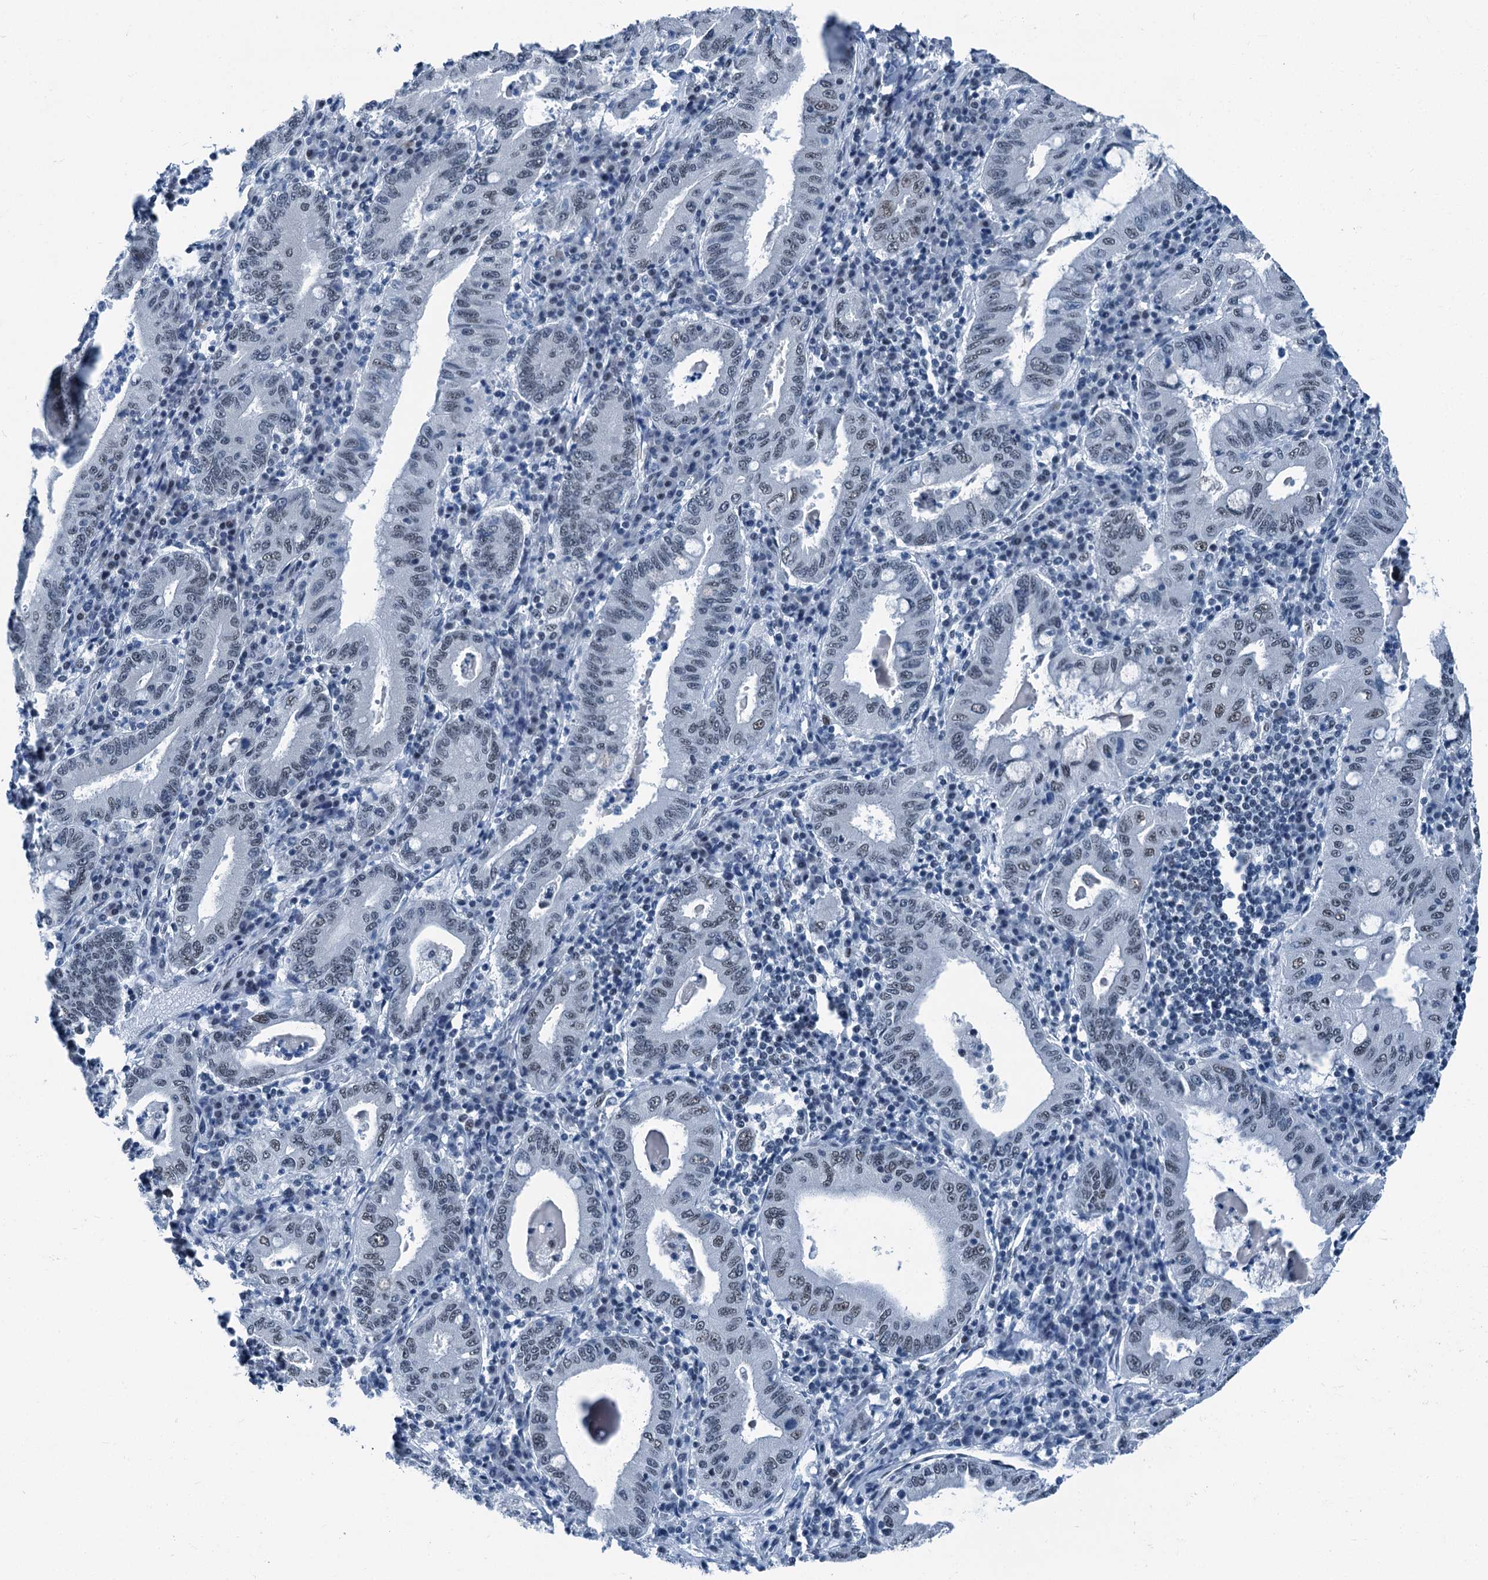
{"staining": {"intensity": "weak", "quantity": "<25%", "location": "nuclear"}, "tissue": "stomach cancer", "cell_type": "Tumor cells", "image_type": "cancer", "snomed": [{"axis": "morphology", "description": "Normal tissue, NOS"}, {"axis": "morphology", "description": "Adenocarcinoma, NOS"}, {"axis": "topography", "description": "Esophagus"}, {"axis": "topography", "description": "Stomach, upper"}, {"axis": "topography", "description": "Peripheral nerve tissue"}], "caption": "High magnification brightfield microscopy of stomach adenocarcinoma stained with DAB (brown) and counterstained with hematoxylin (blue): tumor cells show no significant expression.", "gene": "TRPT1", "patient": {"sex": "male", "age": 62}}